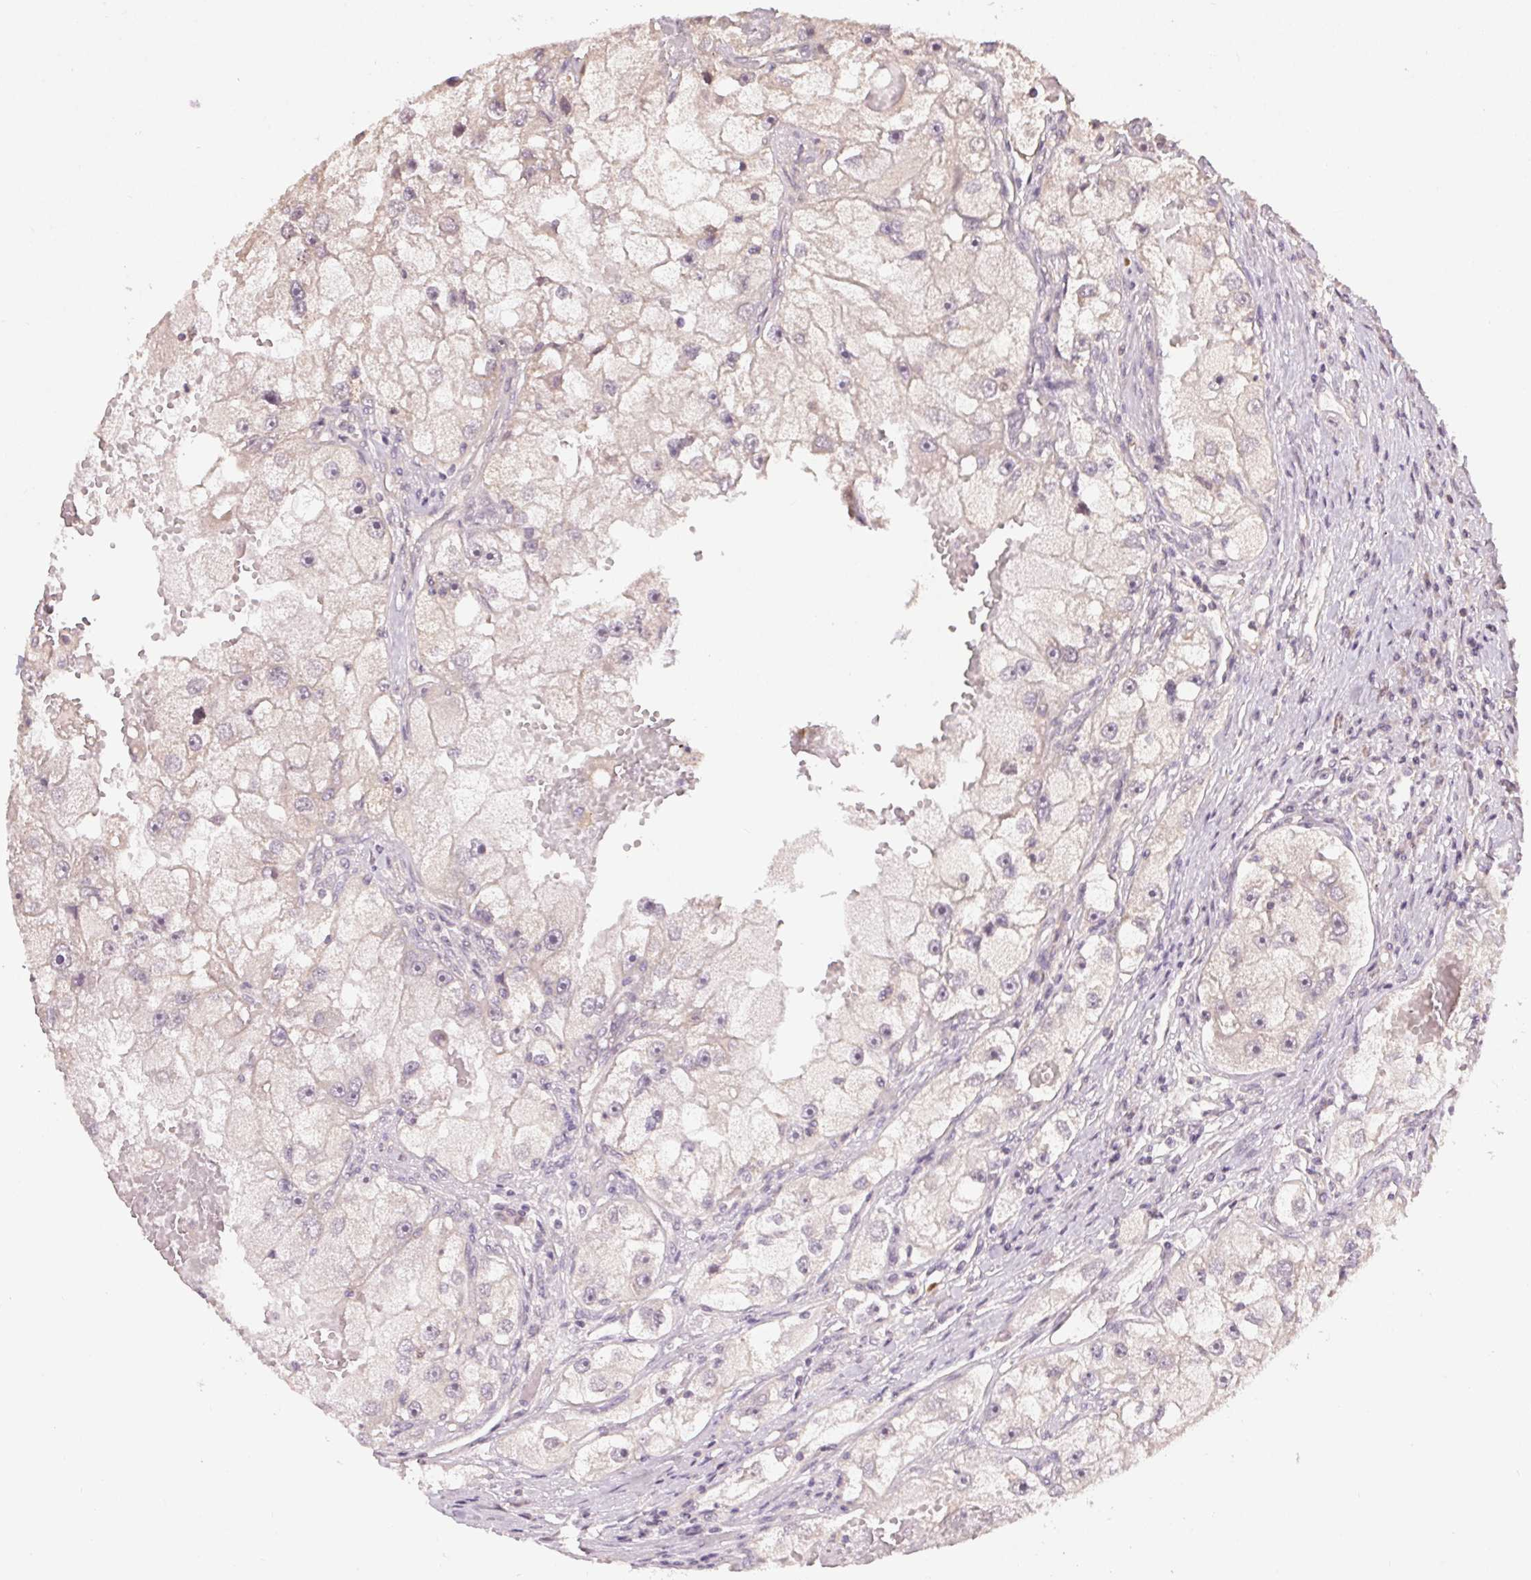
{"staining": {"intensity": "negative", "quantity": "none", "location": "none"}, "tissue": "renal cancer", "cell_type": "Tumor cells", "image_type": "cancer", "snomed": [{"axis": "morphology", "description": "Adenocarcinoma, NOS"}, {"axis": "topography", "description": "Kidney"}], "caption": "Renal cancer (adenocarcinoma) was stained to show a protein in brown. There is no significant positivity in tumor cells. The staining was performed using DAB (3,3'-diaminobenzidine) to visualize the protein expression in brown, while the nuclei were stained in blue with hematoxylin (Magnification: 20x).", "gene": "ATP1B3", "patient": {"sex": "male", "age": 63}}